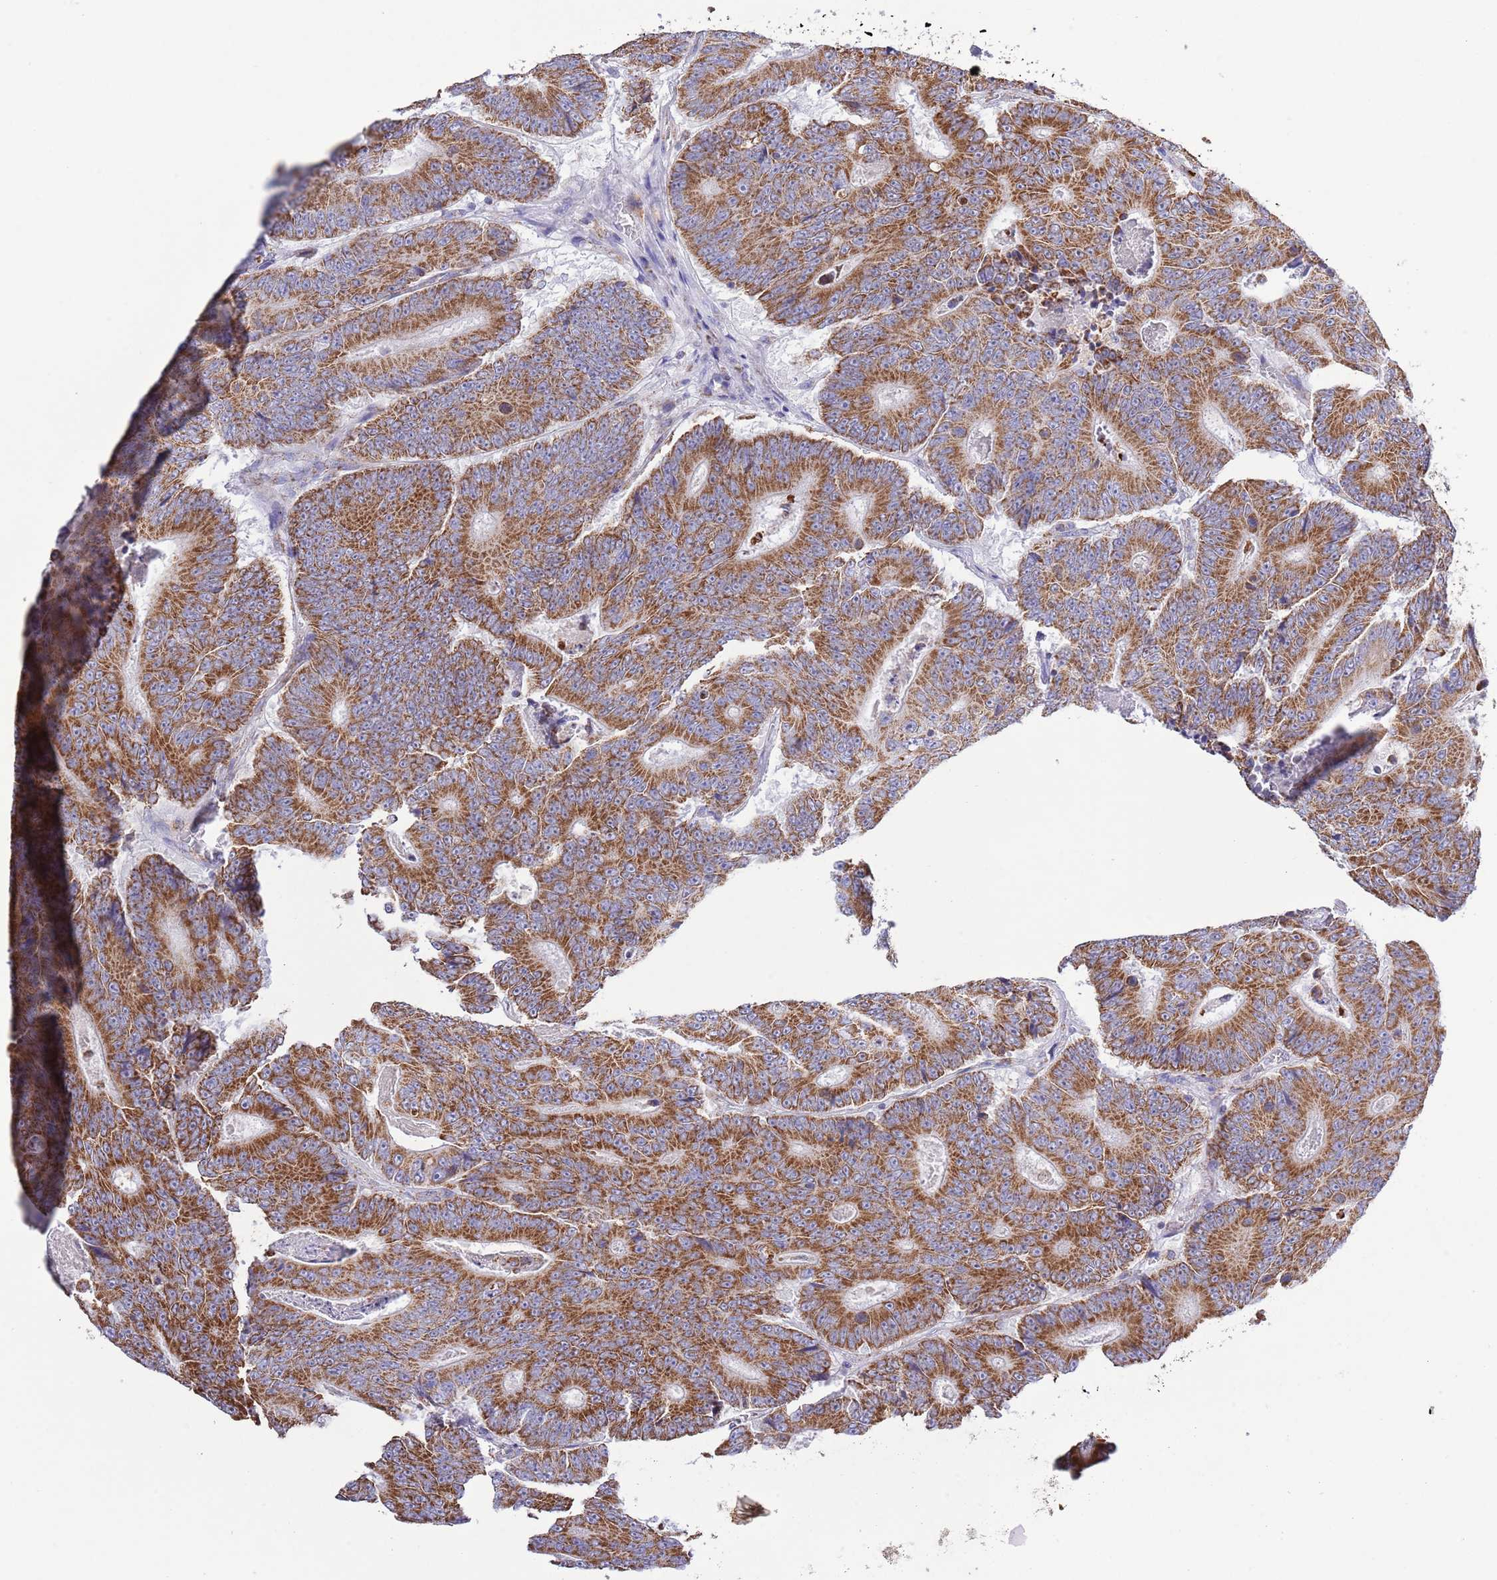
{"staining": {"intensity": "strong", "quantity": ">75%", "location": "cytoplasmic/membranous"}, "tissue": "colorectal cancer", "cell_type": "Tumor cells", "image_type": "cancer", "snomed": [{"axis": "morphology", "description": "Adenocarcinoma, NOS"}, {"axis": "topography", "description": "Colon"}], "caption": "High-magnification brightfield microscopy of colorectal adenocarcinoma stained with DAB (brown) and counterstained with hematoxylin (blue). tumor cells exhibit strong cytoplasmic/membranous expression is seen in approximately>75% of cells. The staining was performed using DAB to visualize the protein expression in brown, while the nuclei were stained in blue with hematoxylin (Magnification: 20x).", "gene": "TEKTIP1", "patient": {"sex": "male", "age": 83}}